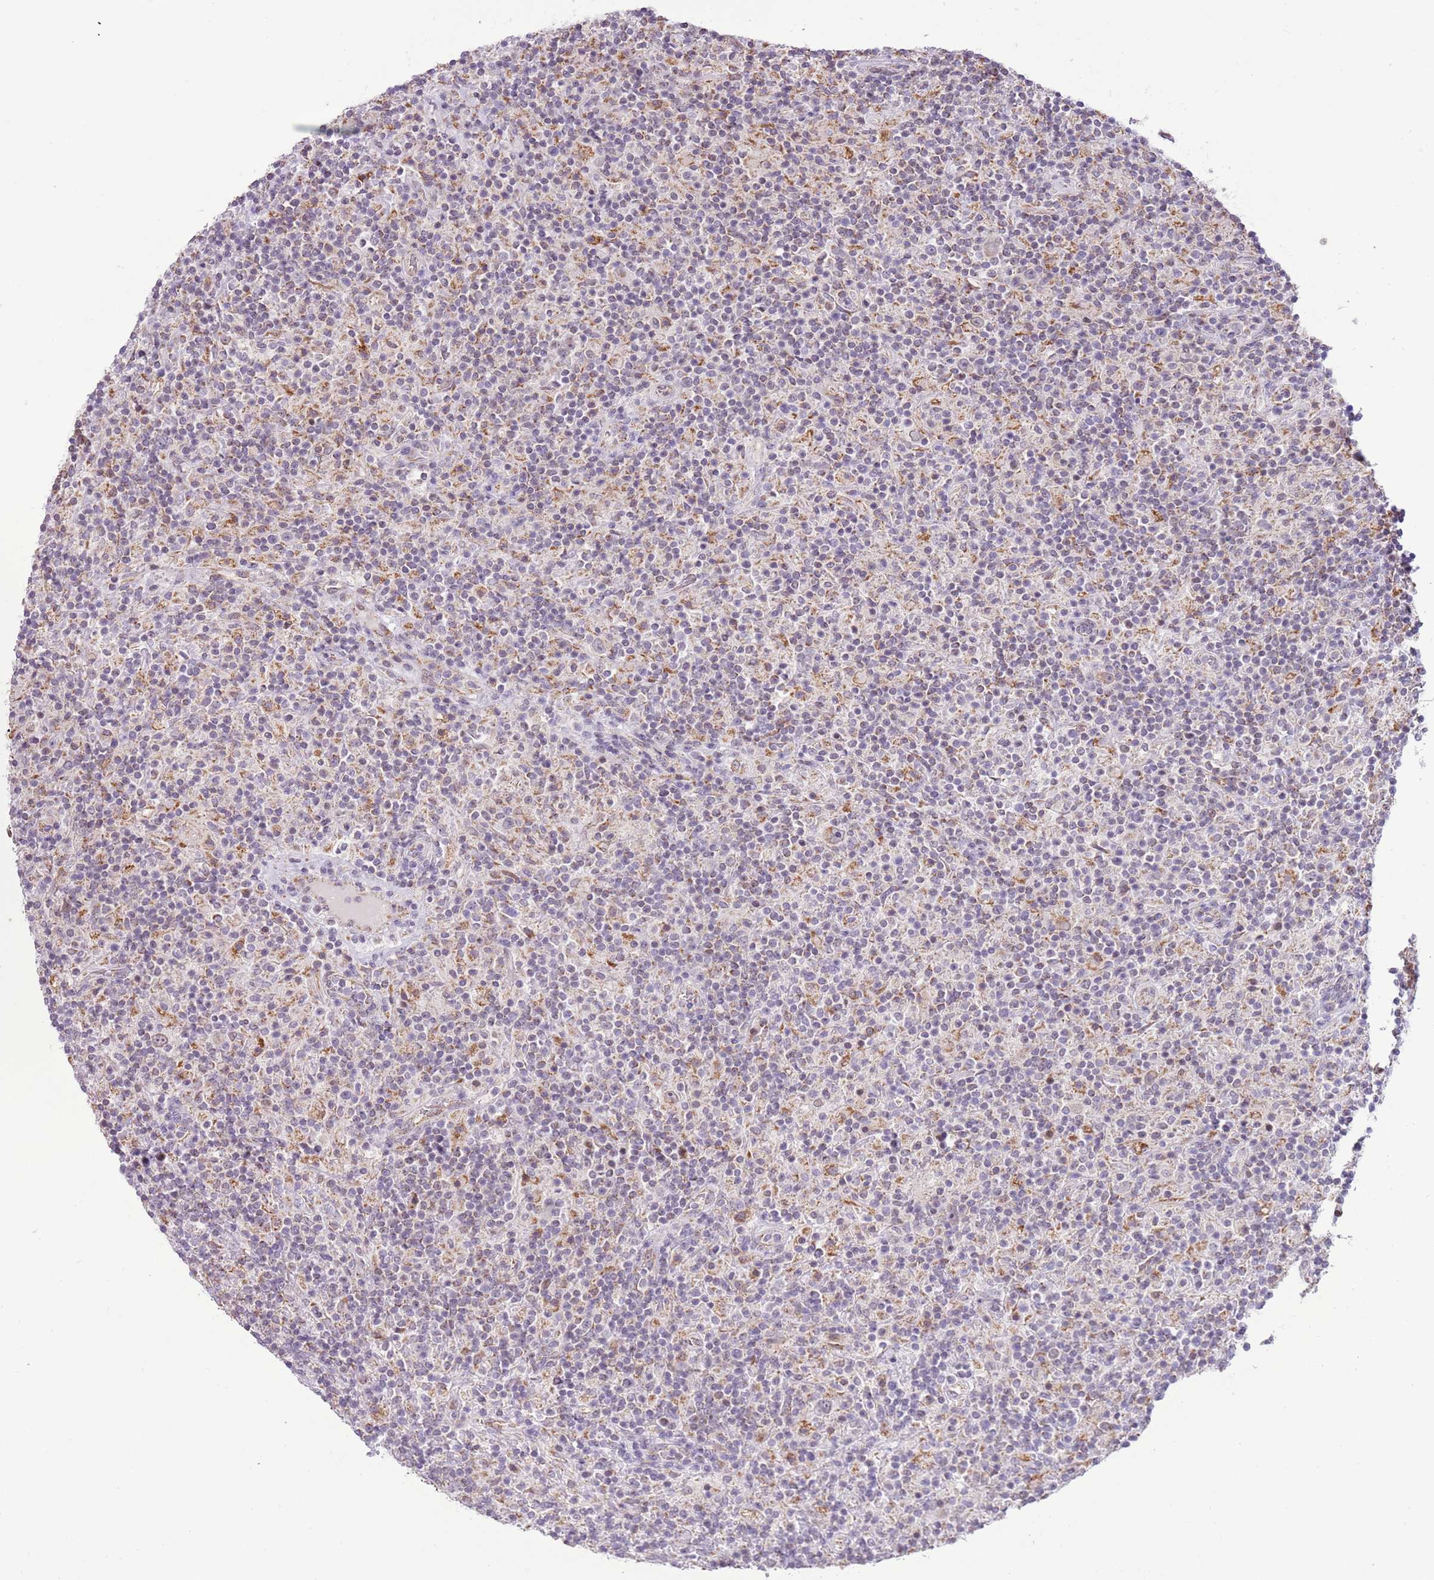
{"staining": {"intensity": "negative", "quantity": "none", "location": "none"}, "tissue": "lymphoma", "cell_type": "Tumor cells", "image_type": "cancer", "snomed": [{"axis": "morphology", "description": "Hodgkin's disease, NOS"}, {"axis": "topography", "description": "Lymph node"}], "caption": "Tumor cells show no significant protein expression in Hodgkin's disease.", "gene": "MLLT11", "patient": {"sex": "male", "age": 70}}